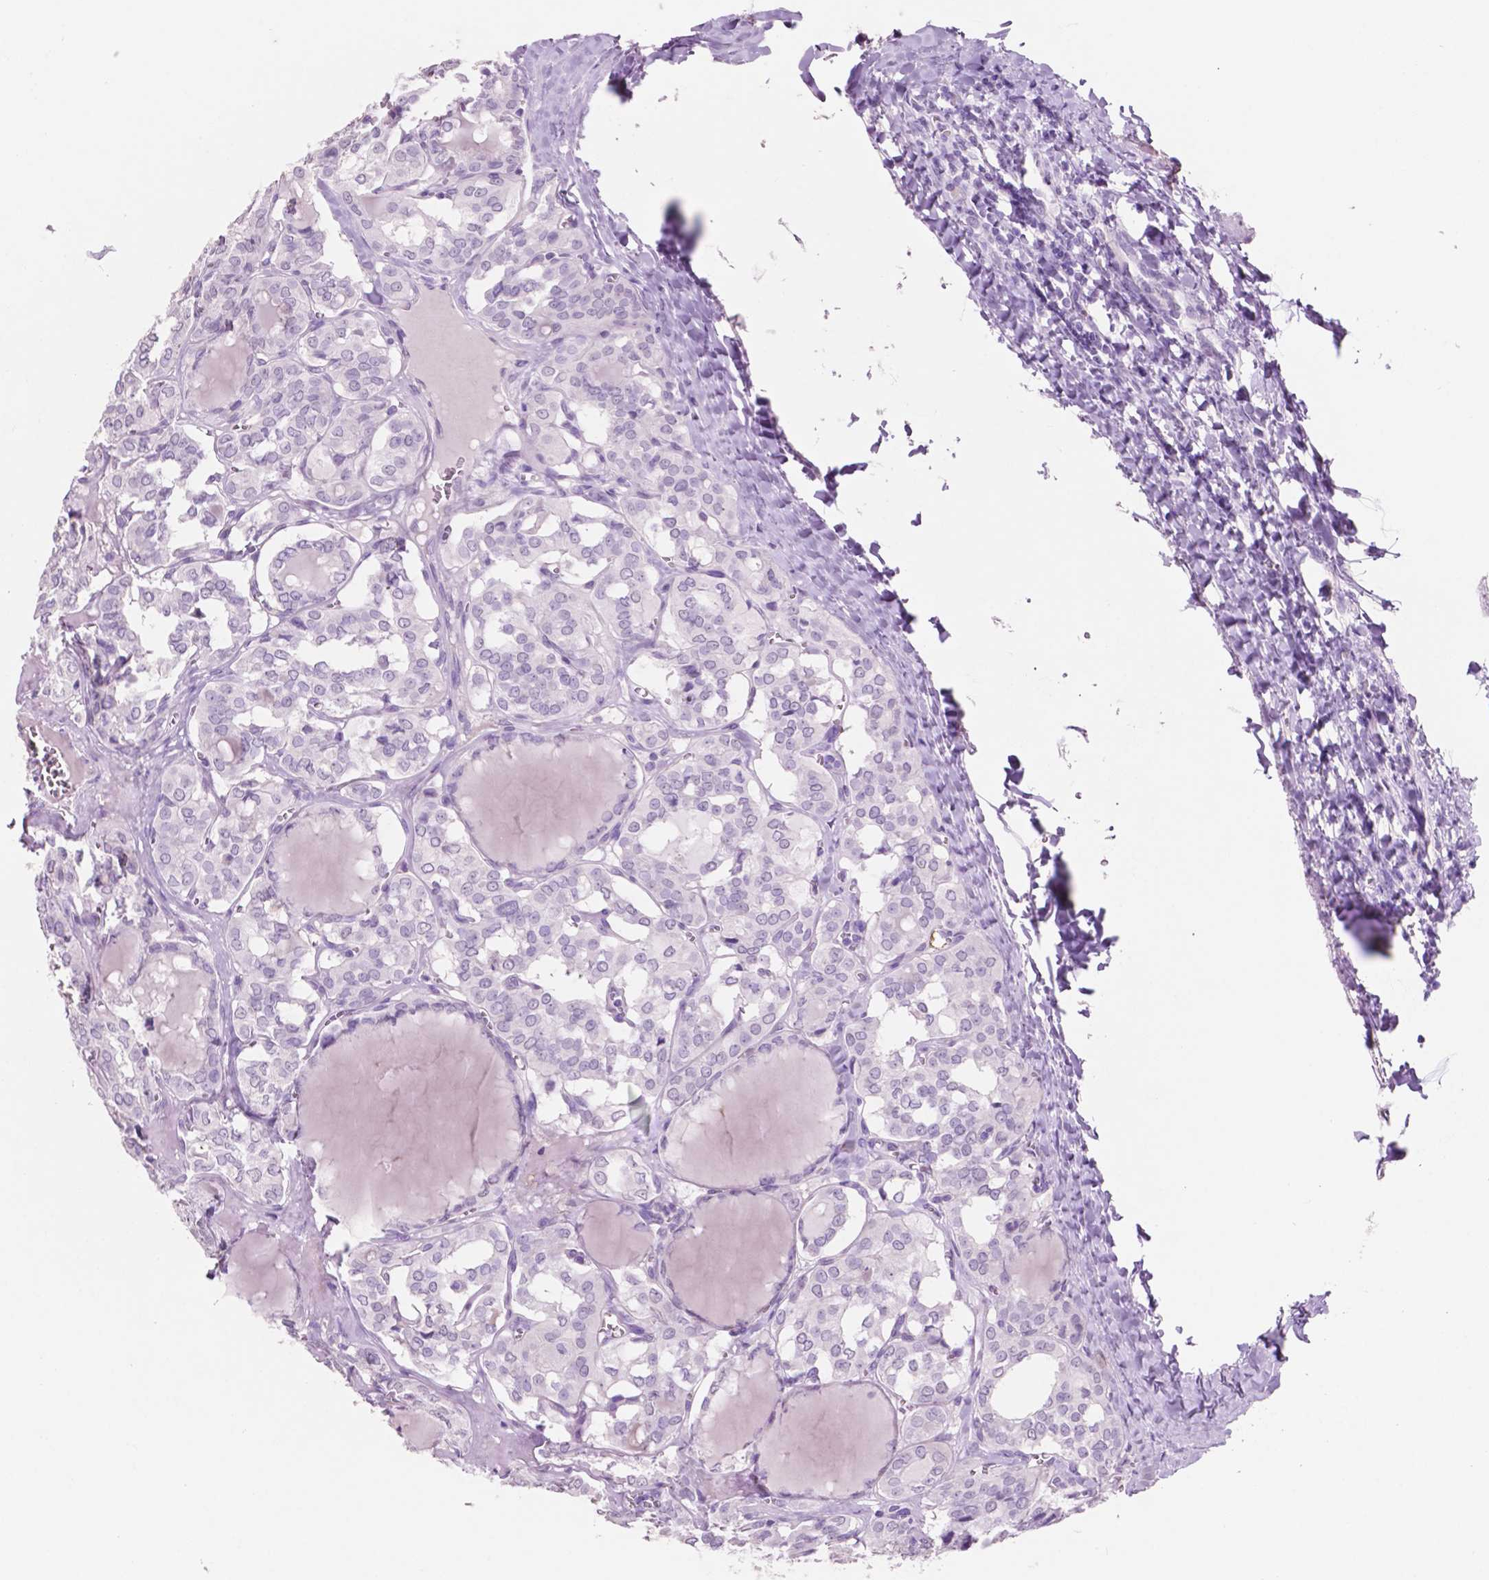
{"staining": {"intensity": "negative", "quantity": "none", "location": "none"}, "tissue": "thyroid cancer", "cell_type": "Tumor cells", "image_type": "cancer", "snomed": [{"axis": "morphology", "description": "Papillary adenocarcinoma, NOS"}, {"axis": "topography", "description": "Thyroid gland"}], "caption": "IHC photomicrograph of thyroid cancer (papillary adenocarcinoma) stained for a protein (brown), which displays no staining in tumor cells. The staining is performed using DAB (3,3'-diaminobenzidine) brown chromogen with nuclei counter-stained in using hematoxylin.", "gene": "IDO1", "patient": {"sex": "female", "age": 41}}